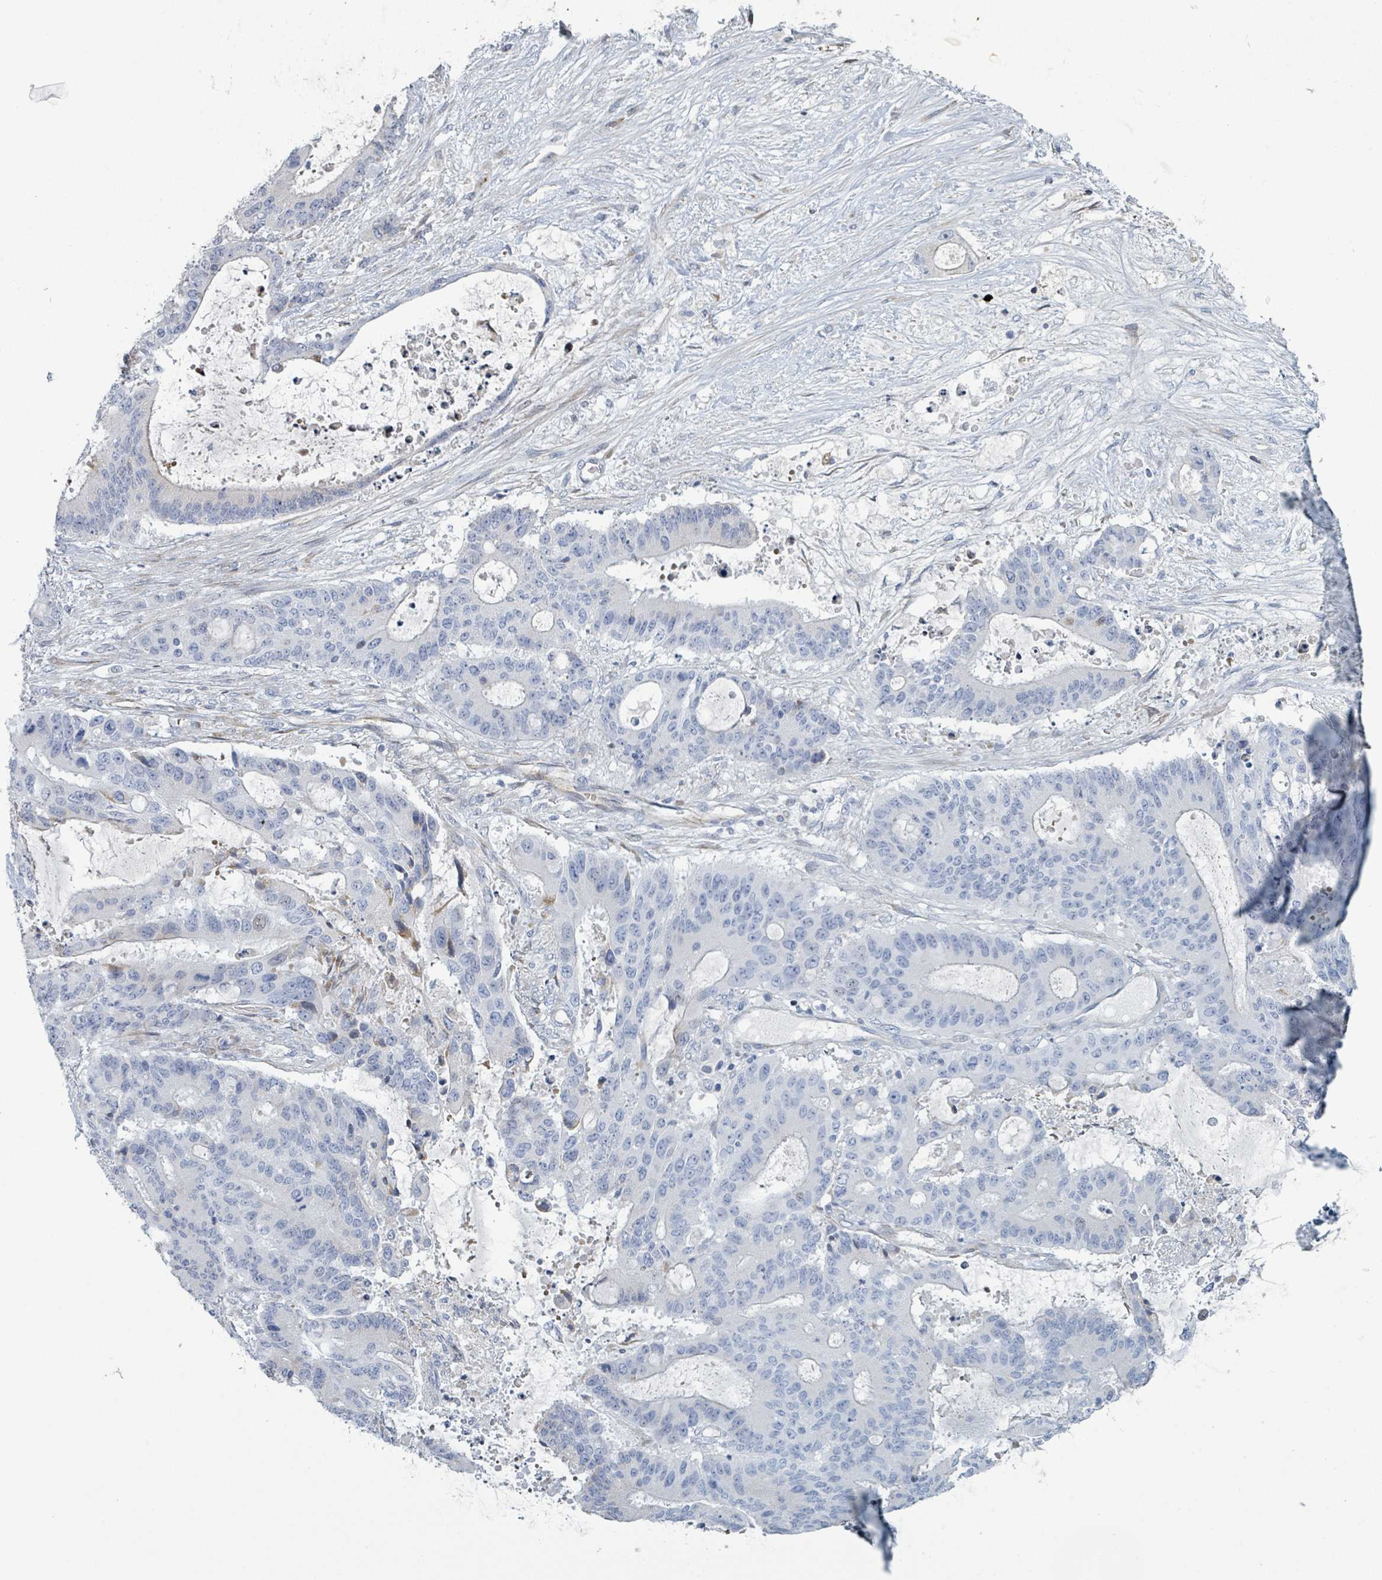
{"staining": {"intensity": "negative", "quantity": "none", "location": "none"}, "tissue": "liver cancer", "cell_type": "Tumor cells", "image_type": "cancer", "snomed": [{"axis": "morphology", "description": "Normal tissue, NOS"}, {"axis": "morphology", "description": "Cholangiocarcinoma"}, {"axis": "topography", "description": "Liver"}, {"axis": "topography", "description": "Peripheral nerve tissue"}], "caption": "IHC photomicrograph of neoplastic tissue: liver cholangiocarcinoma stained with DAB demonstrates no significant protein staining in tumor cells.", "gene": "RAB33B", "patient": {"sex": "female", "age": 73}}